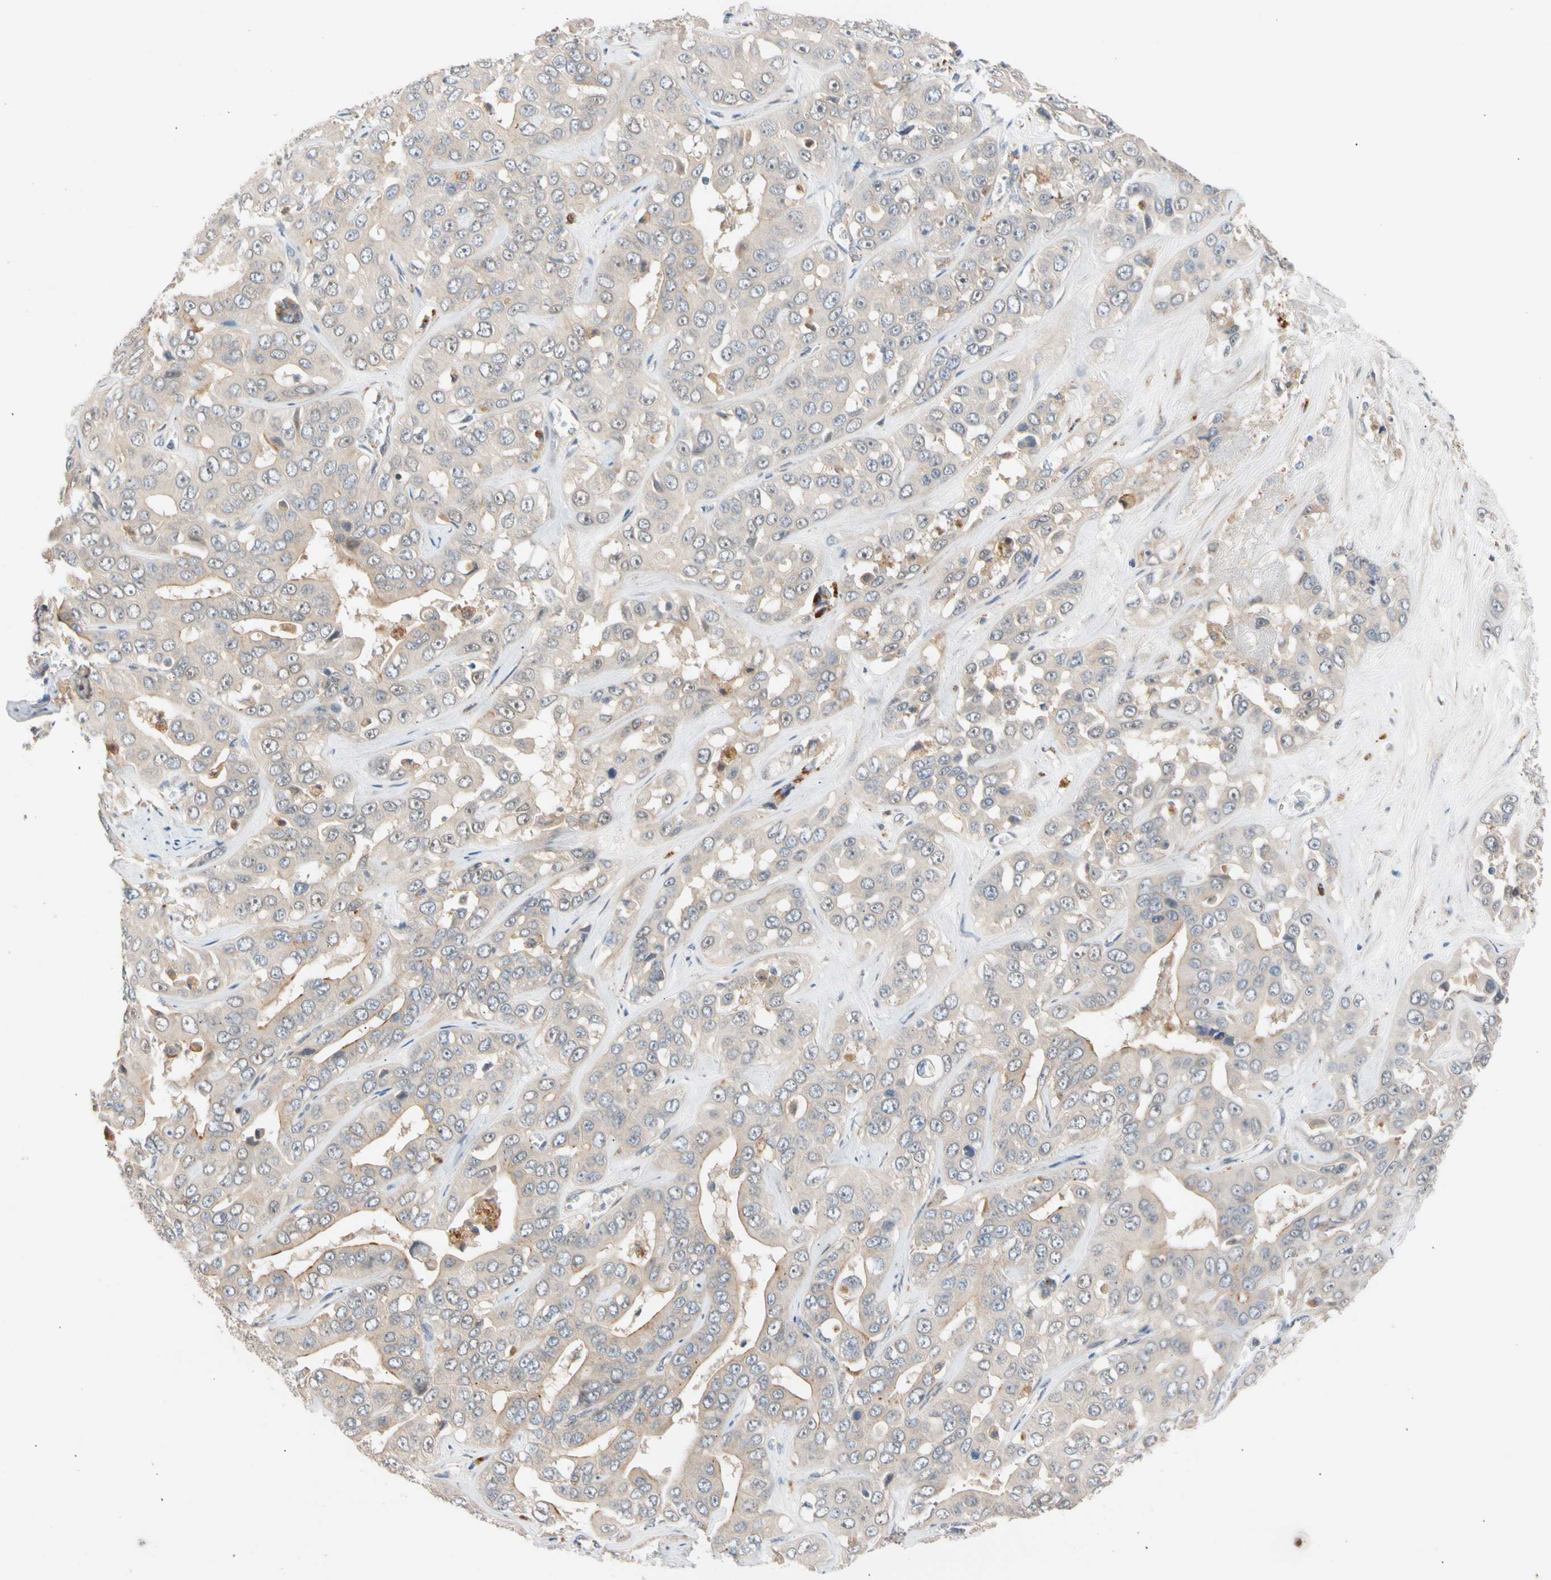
{"staining": {"intensity": "negative", "quantity": "none", "location": "none"}, "tissue": "liver cancer", "cell_type": "Tumor cells", "image_type": "cancer", "snomed": [{"axis": "morphology", "description": "Cholangiocarcinoma"}, {"axis": "topography", "description": "Liver"}], "caption": "The IHC photomicrograph has no significant staining in tumor cells of liver cancer (cholangiocarcinoma) tissue. (Stains: DAB immunohistochemistry with hematoxylin counter stain, Microscopy: brightfield microscopy at high magnification).", "gene": "CNST", "patient": {"sex": "female", "age": 52}}